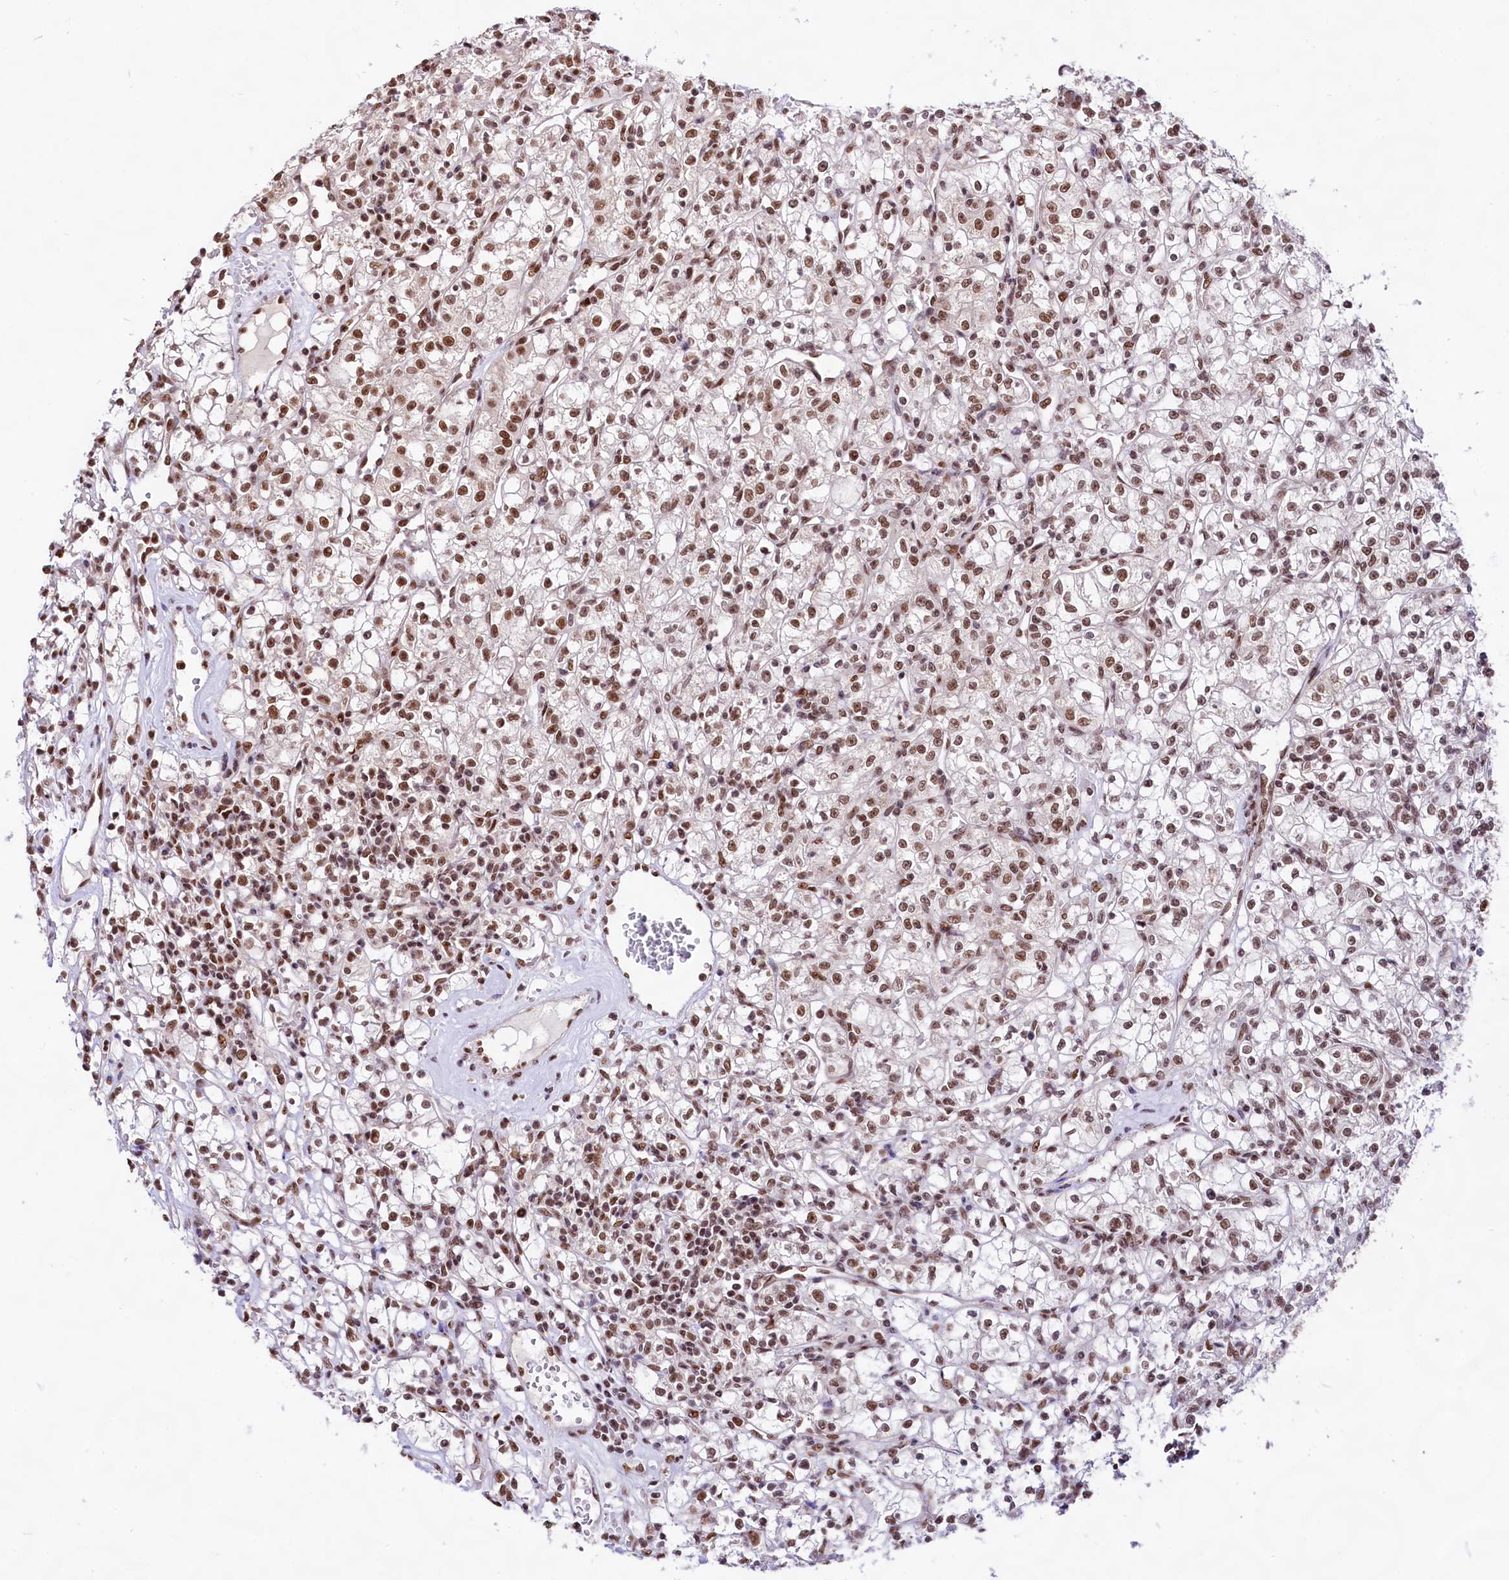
{"staining": {"intensity": "moderate", "quantity": ">75%", "location": "nuclear"}, "tissue": "renal cancer", "cell_type": "Tumor cells", "image_type": "cancer", "snomed": [{"axis": "morphology", "description": "Adenocarcinoma, NOS"}, {"axis": "topography", "description": "Kidney"}], "caption": "Brown immunohistochemical staining in human renal cancer demonstrates moderate nuclear positivity in about >75% of tumor cells.", "gene": "HIRA", "patient": {"sex": "female", "age": 59}}